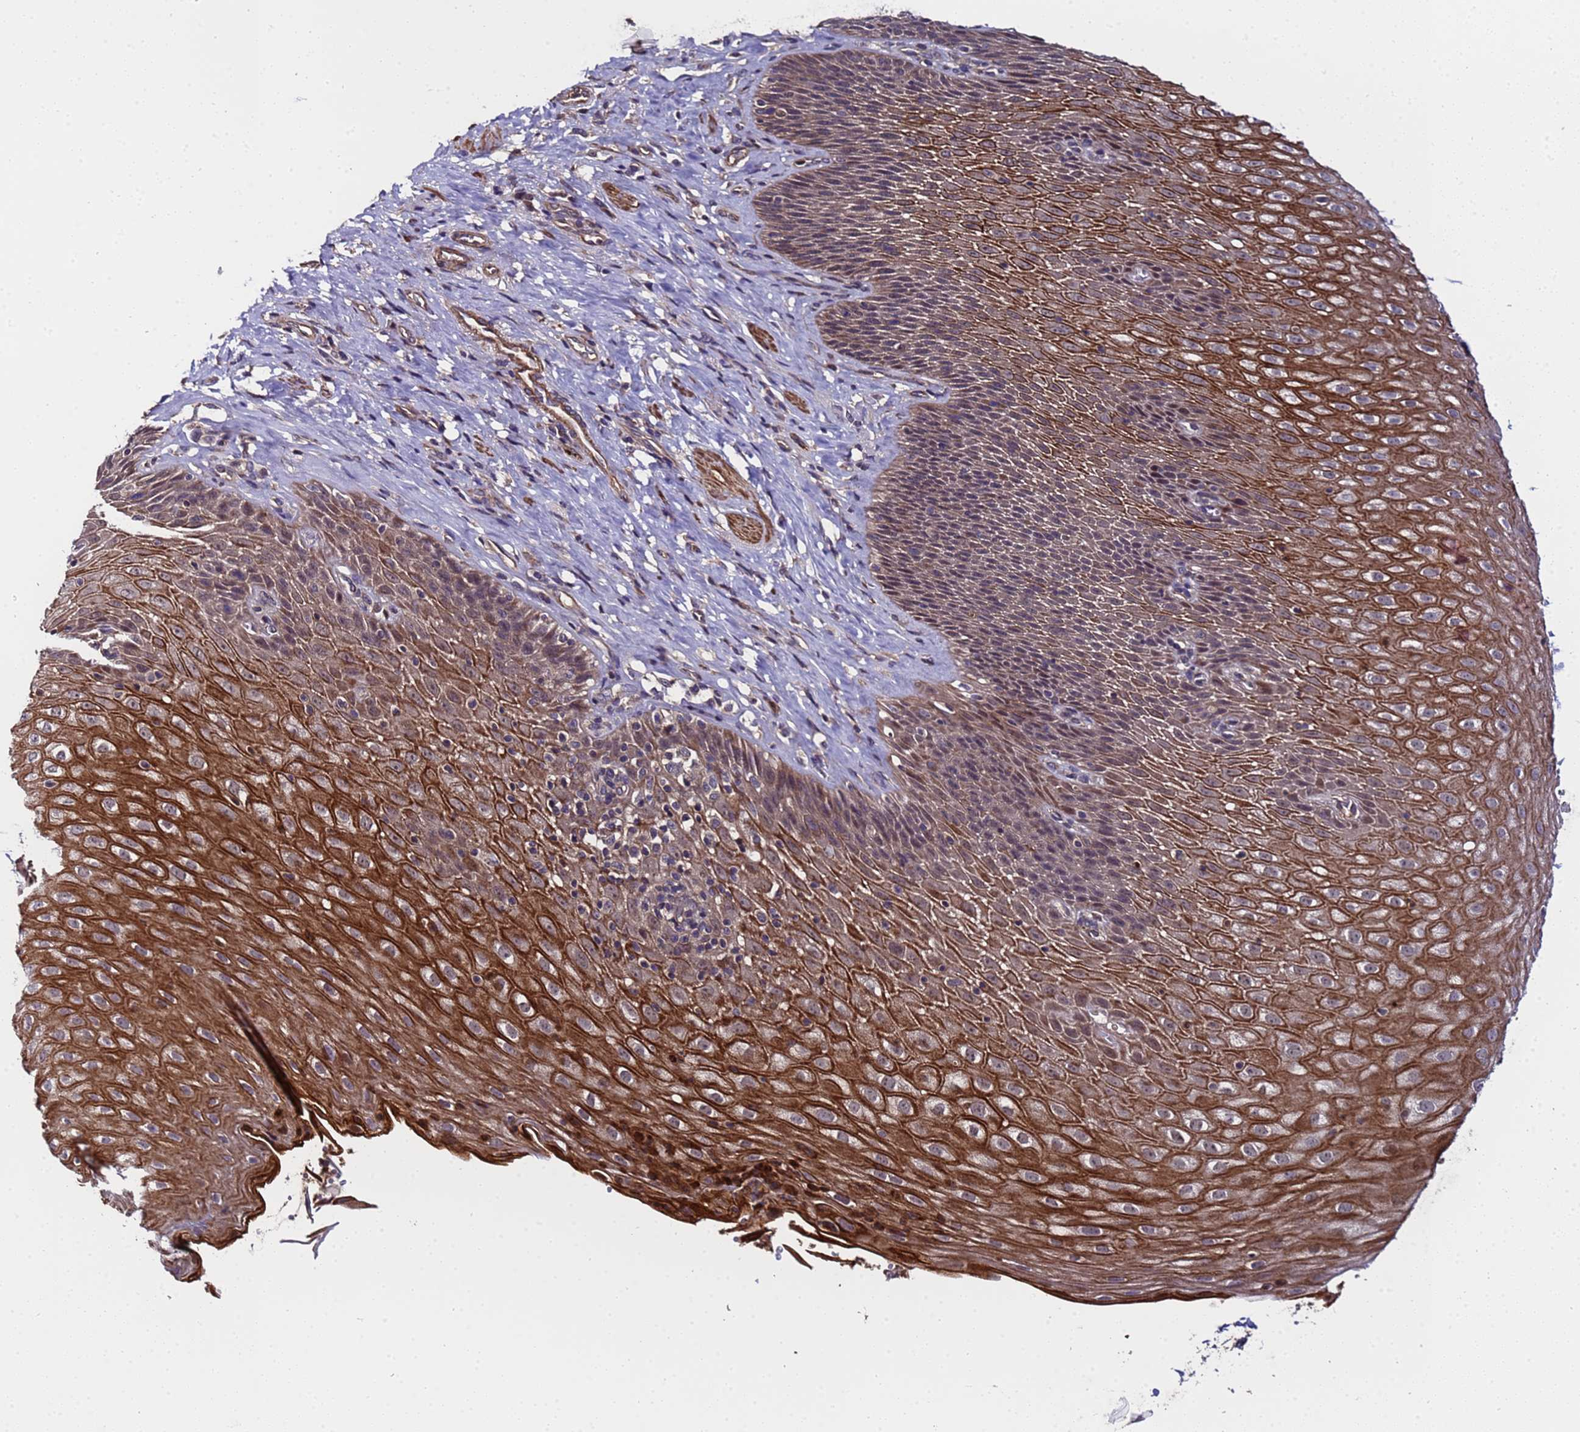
{"staining": {"intensity": "strong", "quantity": ">75%", "location": "cytoplasmic/membranous,nuclear"}, "tissue": "esophagus", "cell_type": "Squamous epithelial cells", "image_type": "normal", "snomed": [{"axis": "morphology", "description": "Normal tissue, NOS"}, {"axis": "topography", "description": "Esophagus"}], "caption": "Esophagus stained for a protein (brown) shows strong cytoplasmic/membranous,nuclear positive expression in approximately >75% of squamous epithelial cells.", "gene": "GSTCD", "patient": {"sex": "female", "age": 61}}